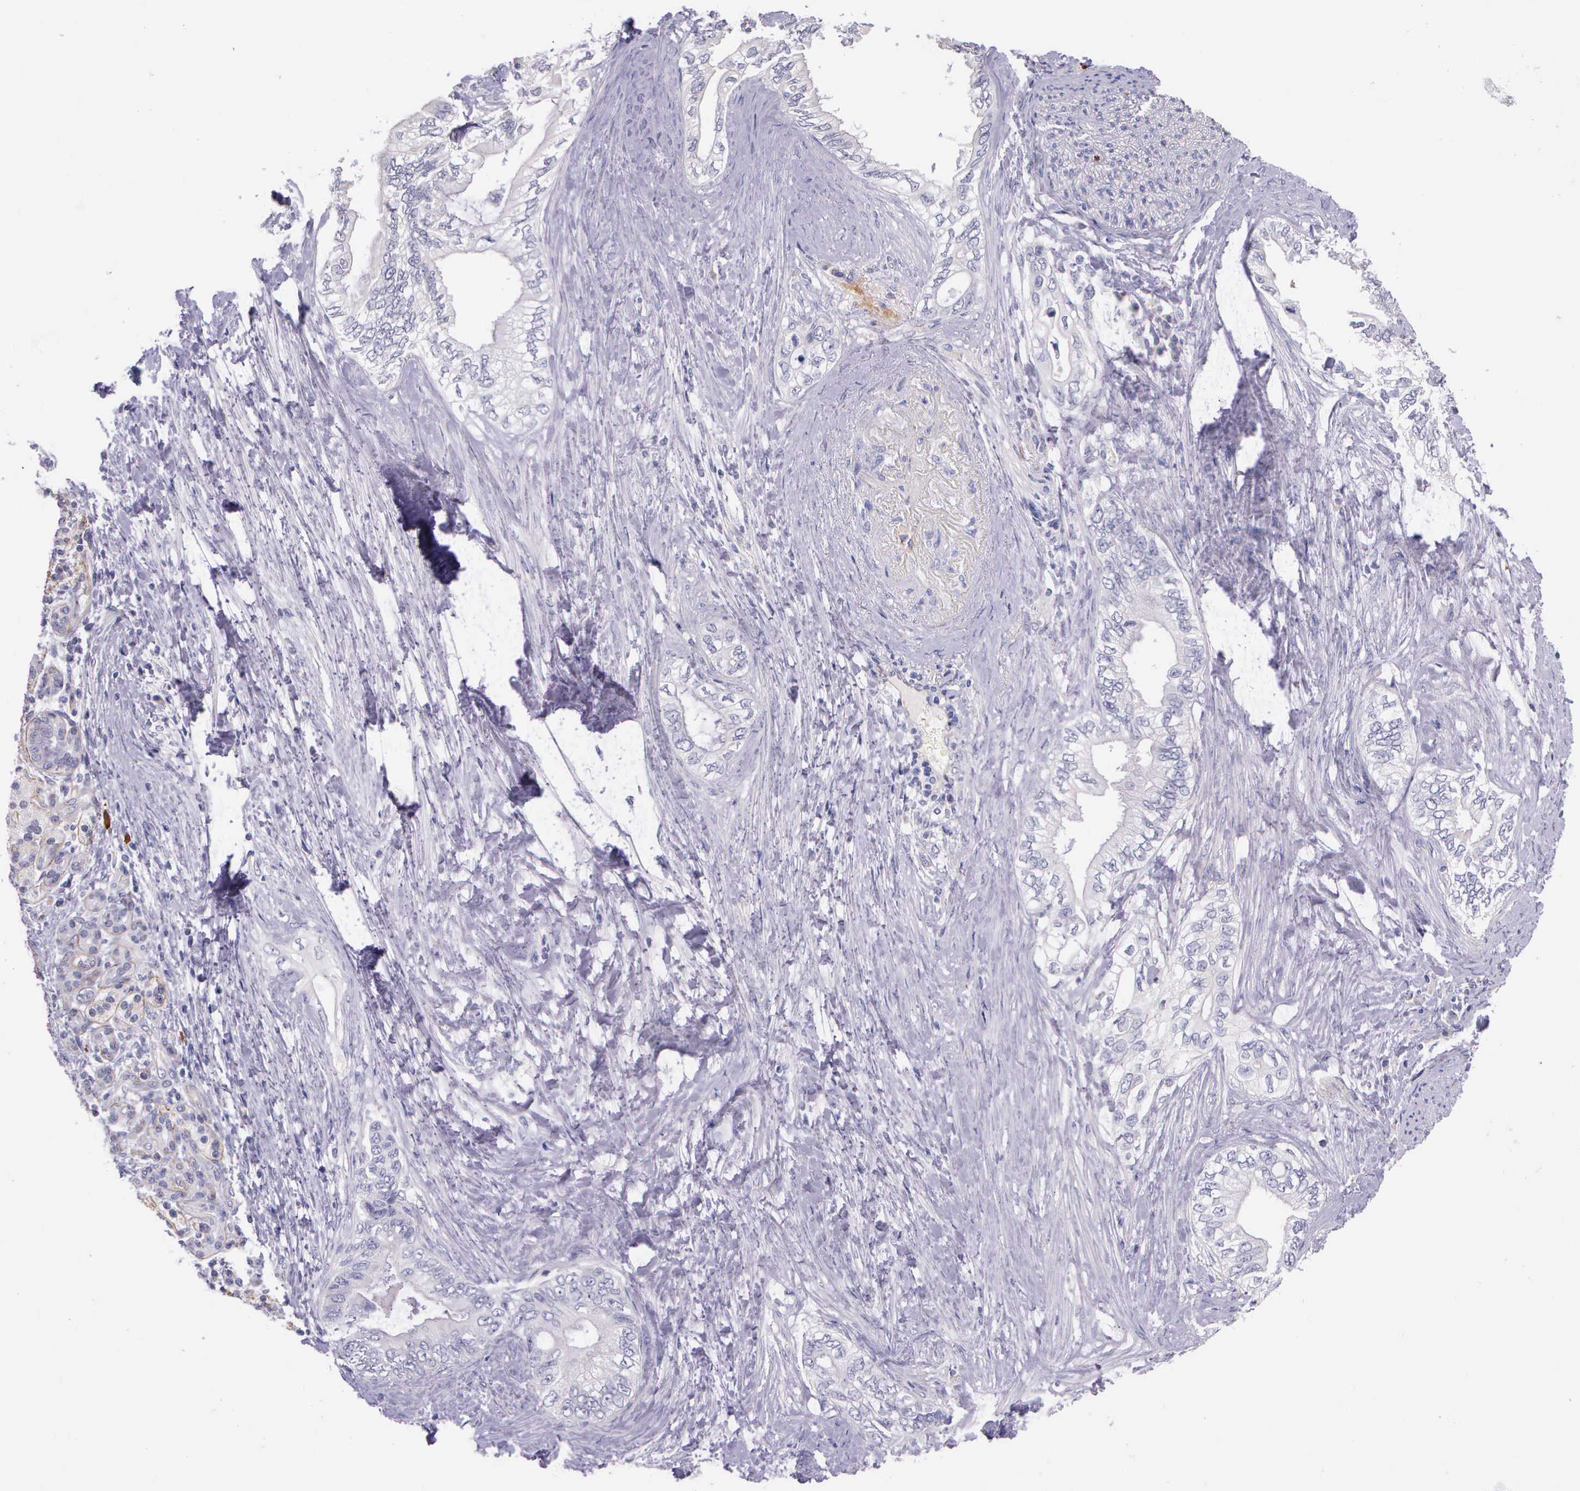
{"staining": {"intensity": "negative", "quantity": "none", "location": "none"}, "tissue": "pancreatic cancer", "cell_type": "Tumor cells", "image_type": "cancer", "snomed": [{"axis": "morphology", "description": "Adenocarcinoma, NOS"}, {"axis": "topography", "description": "Pancreas"}], "caption": "This is a photomicrograph of immunohistochemistry (IHC) staining of pancreatic cancer (adenocarcinoma), which shows no expression in tumor cells.", "gene": "THSD7A", "patient": {"sex": "female", "age": 66}}